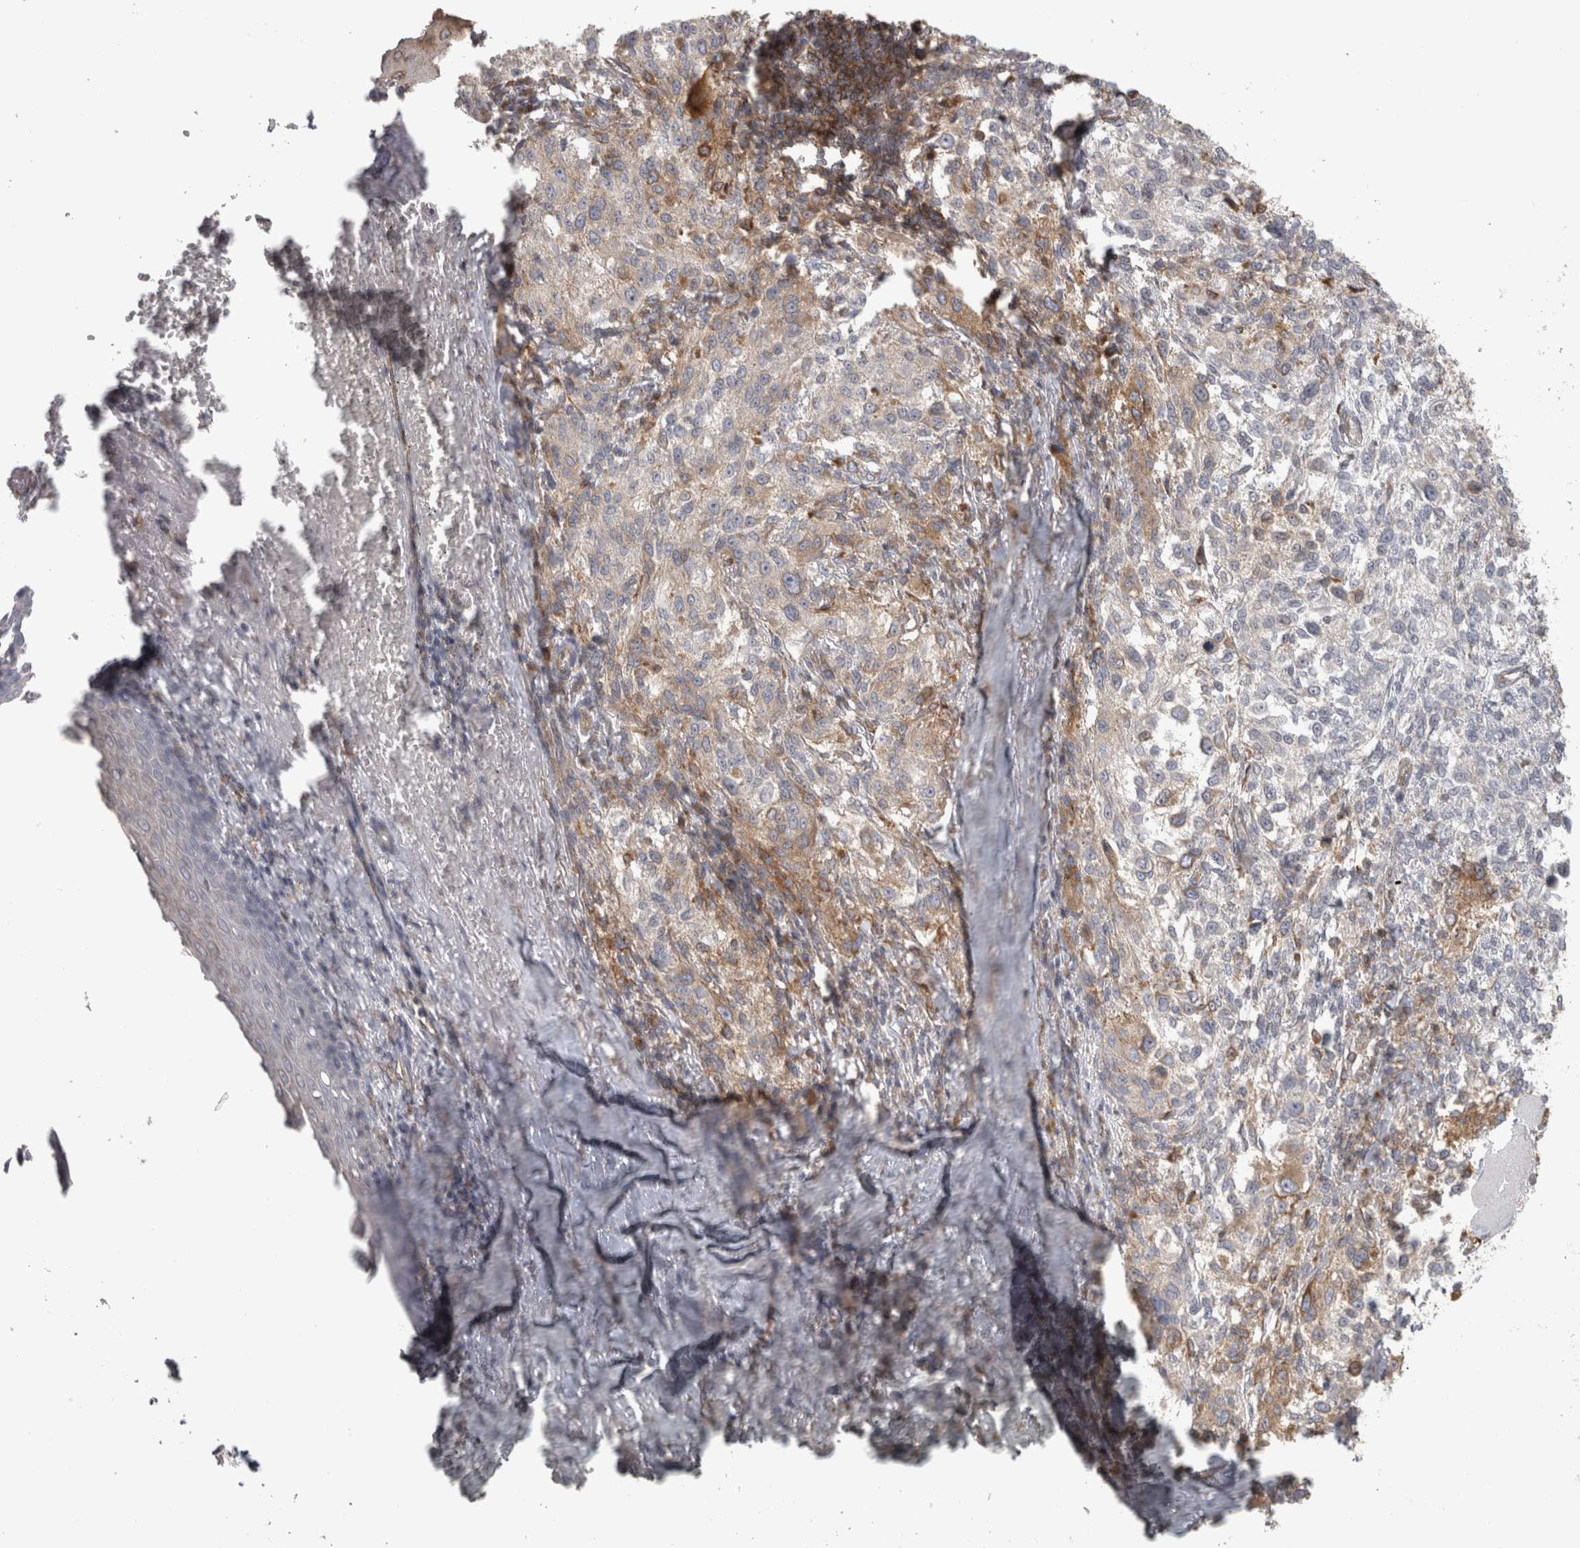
{"staining": {"intensity": "moderate", "quantity": "<25%", "location": "cytoplasmic/membranous"}, "tissue": "melanoma", "cell_type": "Tumor cells", "image_type": "cancer", "snomed": [{"axis": "morphology", "description": "Necrosis, NOS"}, {"axis": "morphology", "description": "Malignant melanoma, NOS"}, {"axis": "topography", "description": "Skin"}], "caption": "There is low levels of moderate cytoplasmic/membranous positivity in tumor cells of malignant melanoma, as demonstrated by immunohistochemical staining (brown color).", "gene": "HLA-E", "patient": {"sex": "female", "age": 87}}